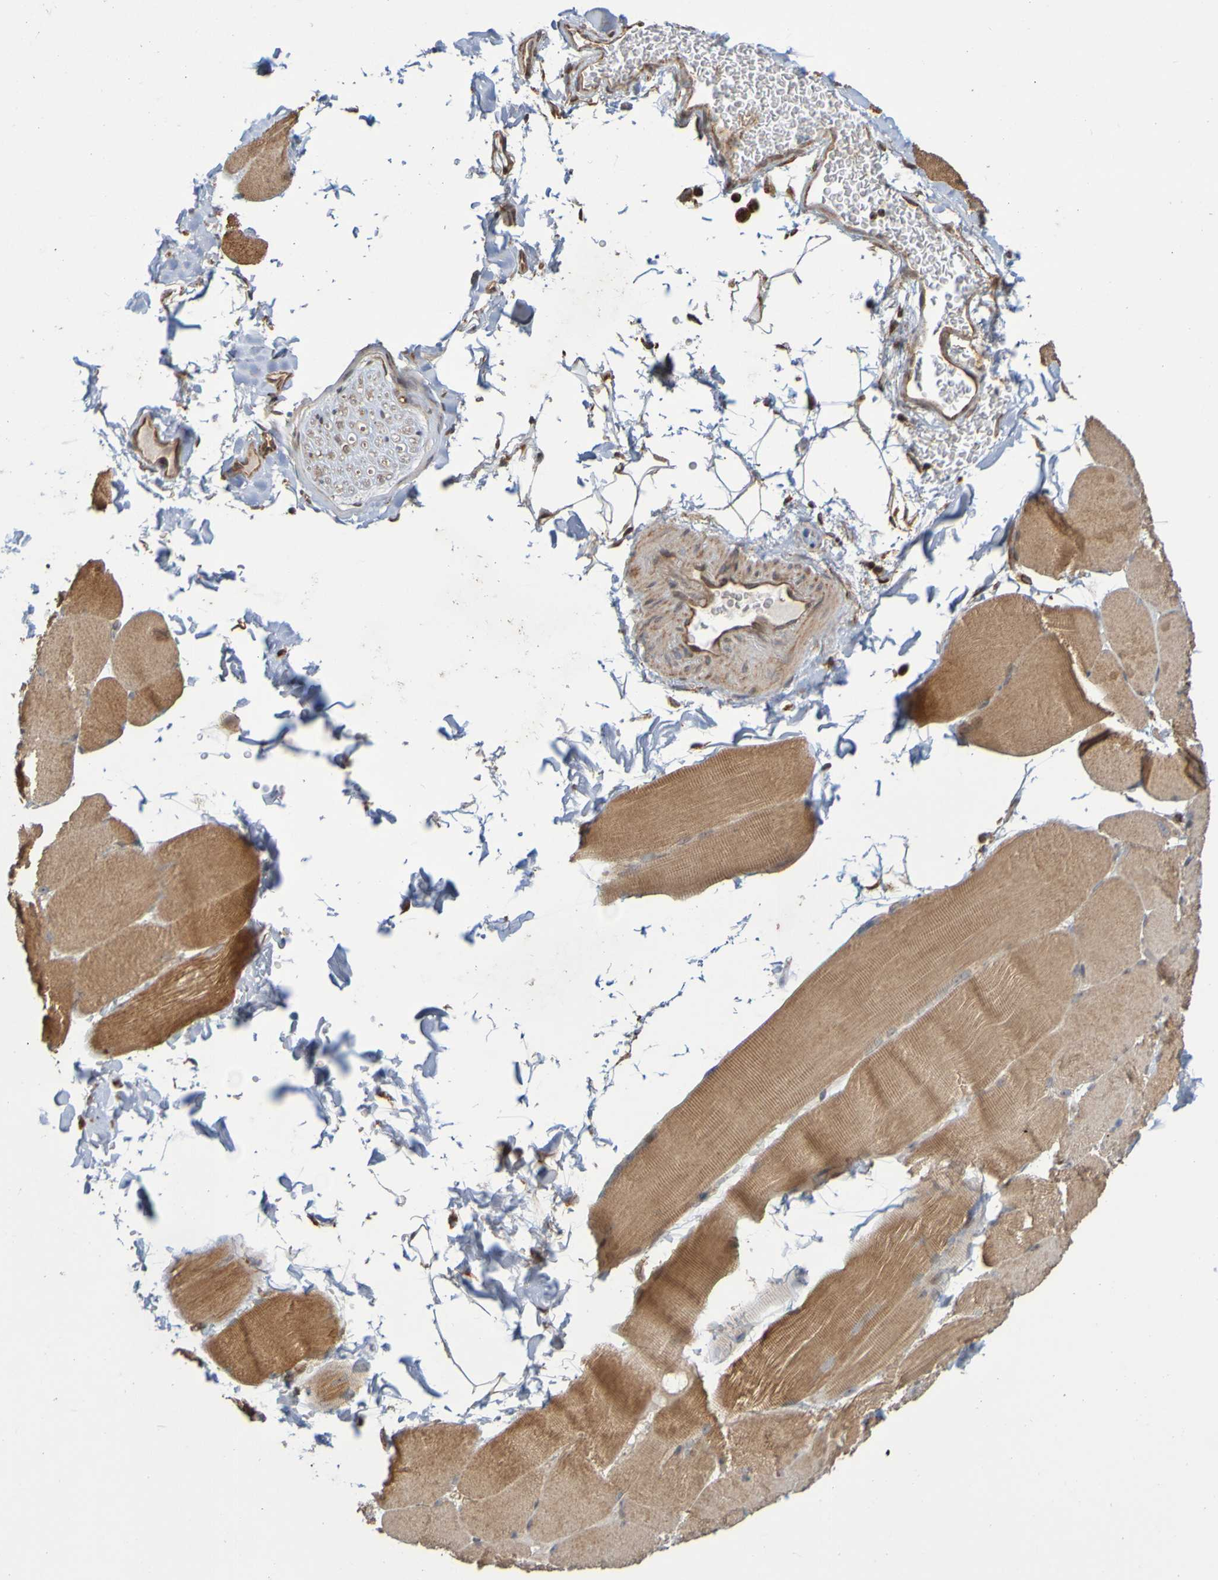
{"staining": {"intensity": "moderate", "quantity": ">75%", "location": "cytoplasmic/membranous"}, "tissue": "skeletal muscle", "cell_type": "Myocytes", "image_type": "normal", "snomed": [{"axis": "morphology", "description": "Normal tissue, NOS"}, {"axis": "topography", "description": "Skin"}, {"axis": "topography", "description": "Skeletal muscle"}], "caption": "Protein expression analysis of unremarkable skeletal muscle exhibits moderate cytoplasmic/membranous expression in about >75% of myocytes.", "gene": "TMBIM1", "patient": {"sex": "male", "age": 83}}